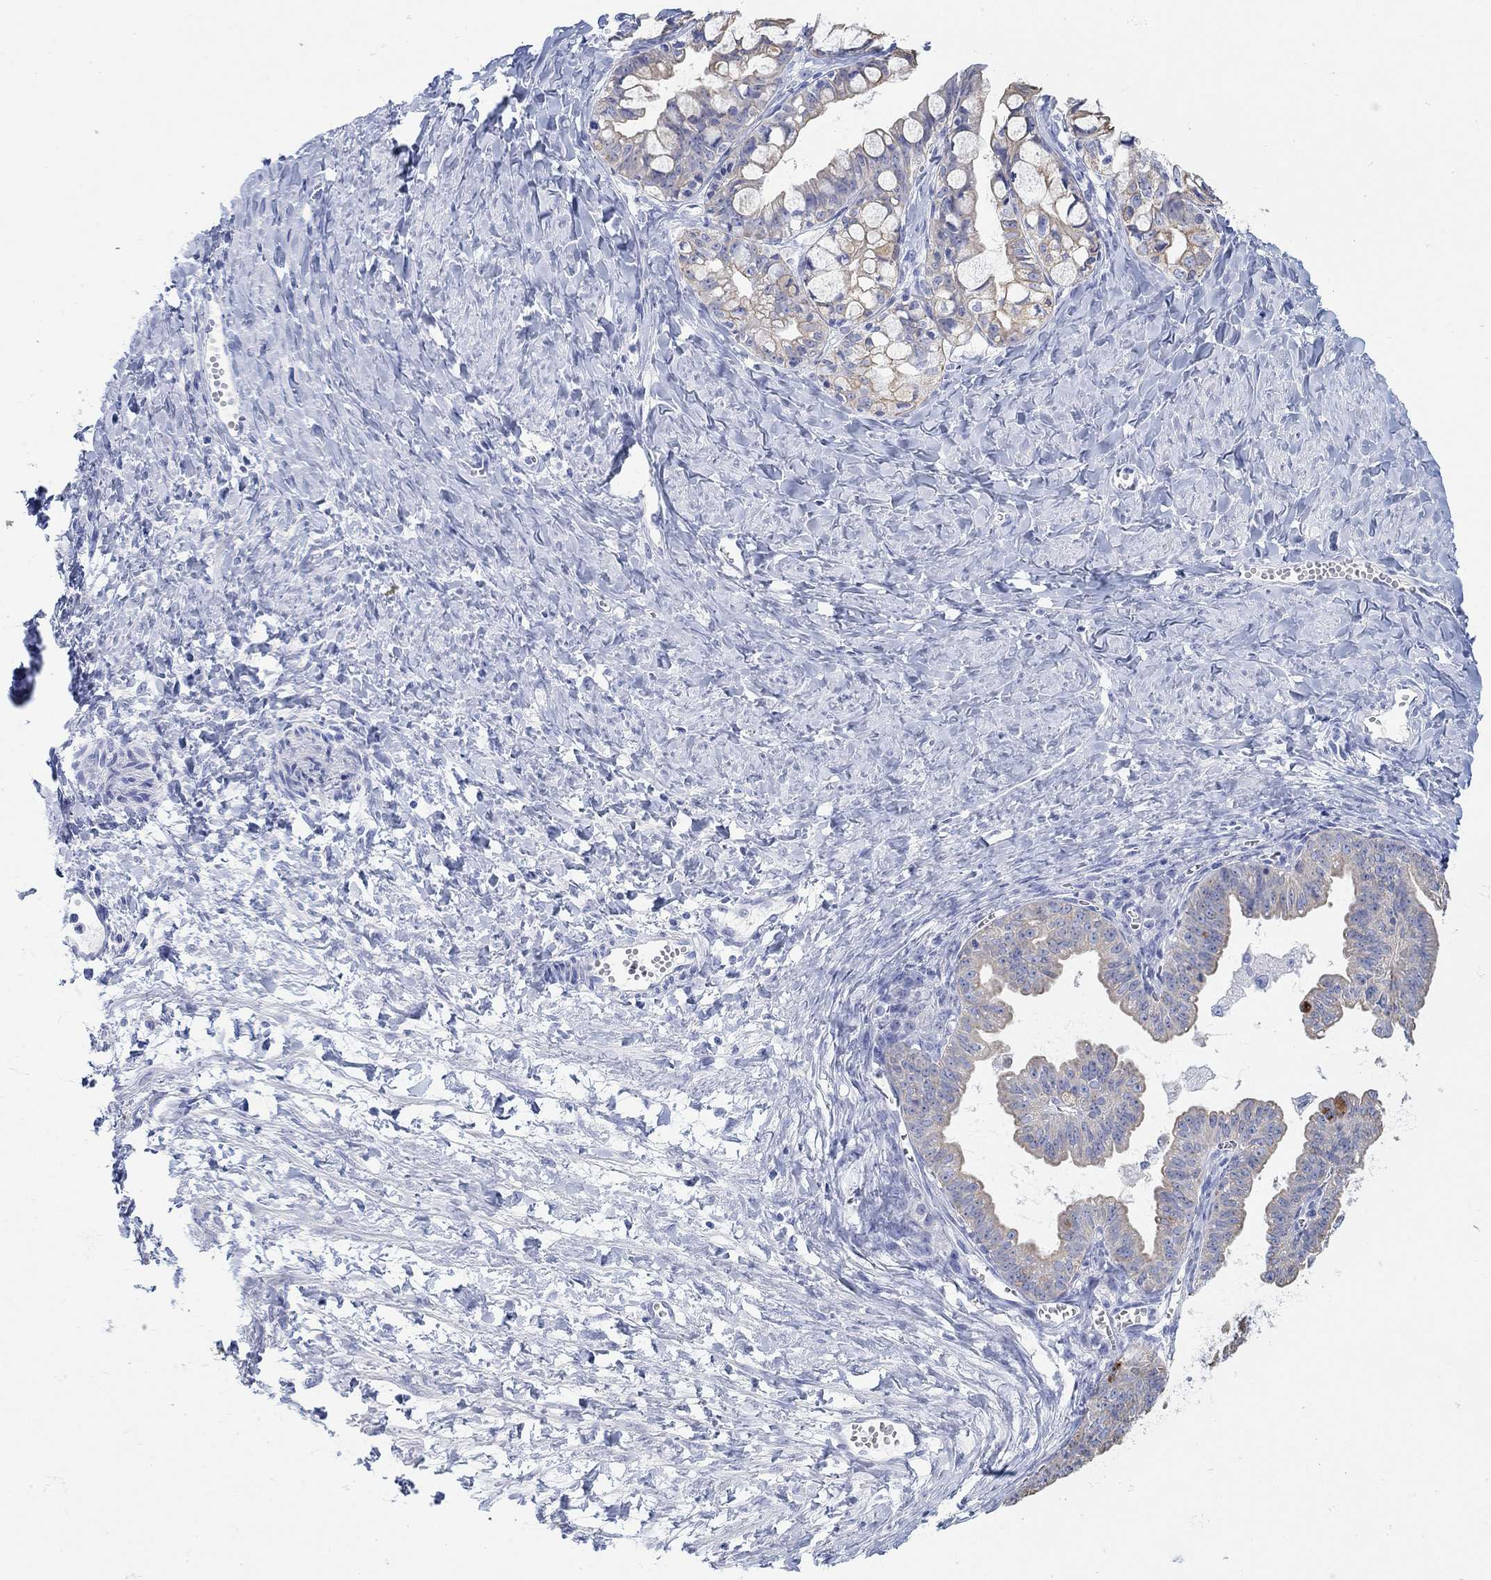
{"staining": {"intensity": "weak", "quantity": "<25%", "location": "cytoplasmic/membranous"}, "tissue": "ovarian cancer", "cell_type": "Tumor cells", "image_type": "cancer", "snomed": [{"axis": "morphology", "description": "Cystadenocarcinoma, mucinous, NOS"}, {"axis": "topography", "description": "Ovary"}], "caption": "Immunohistochemical staining of human ovarian cancer (mucinous cystadenocarcinoma) displays no significant expression in tumor cells.", "gene": "AK8", "patient": {"sex": "female", "age": 63}}